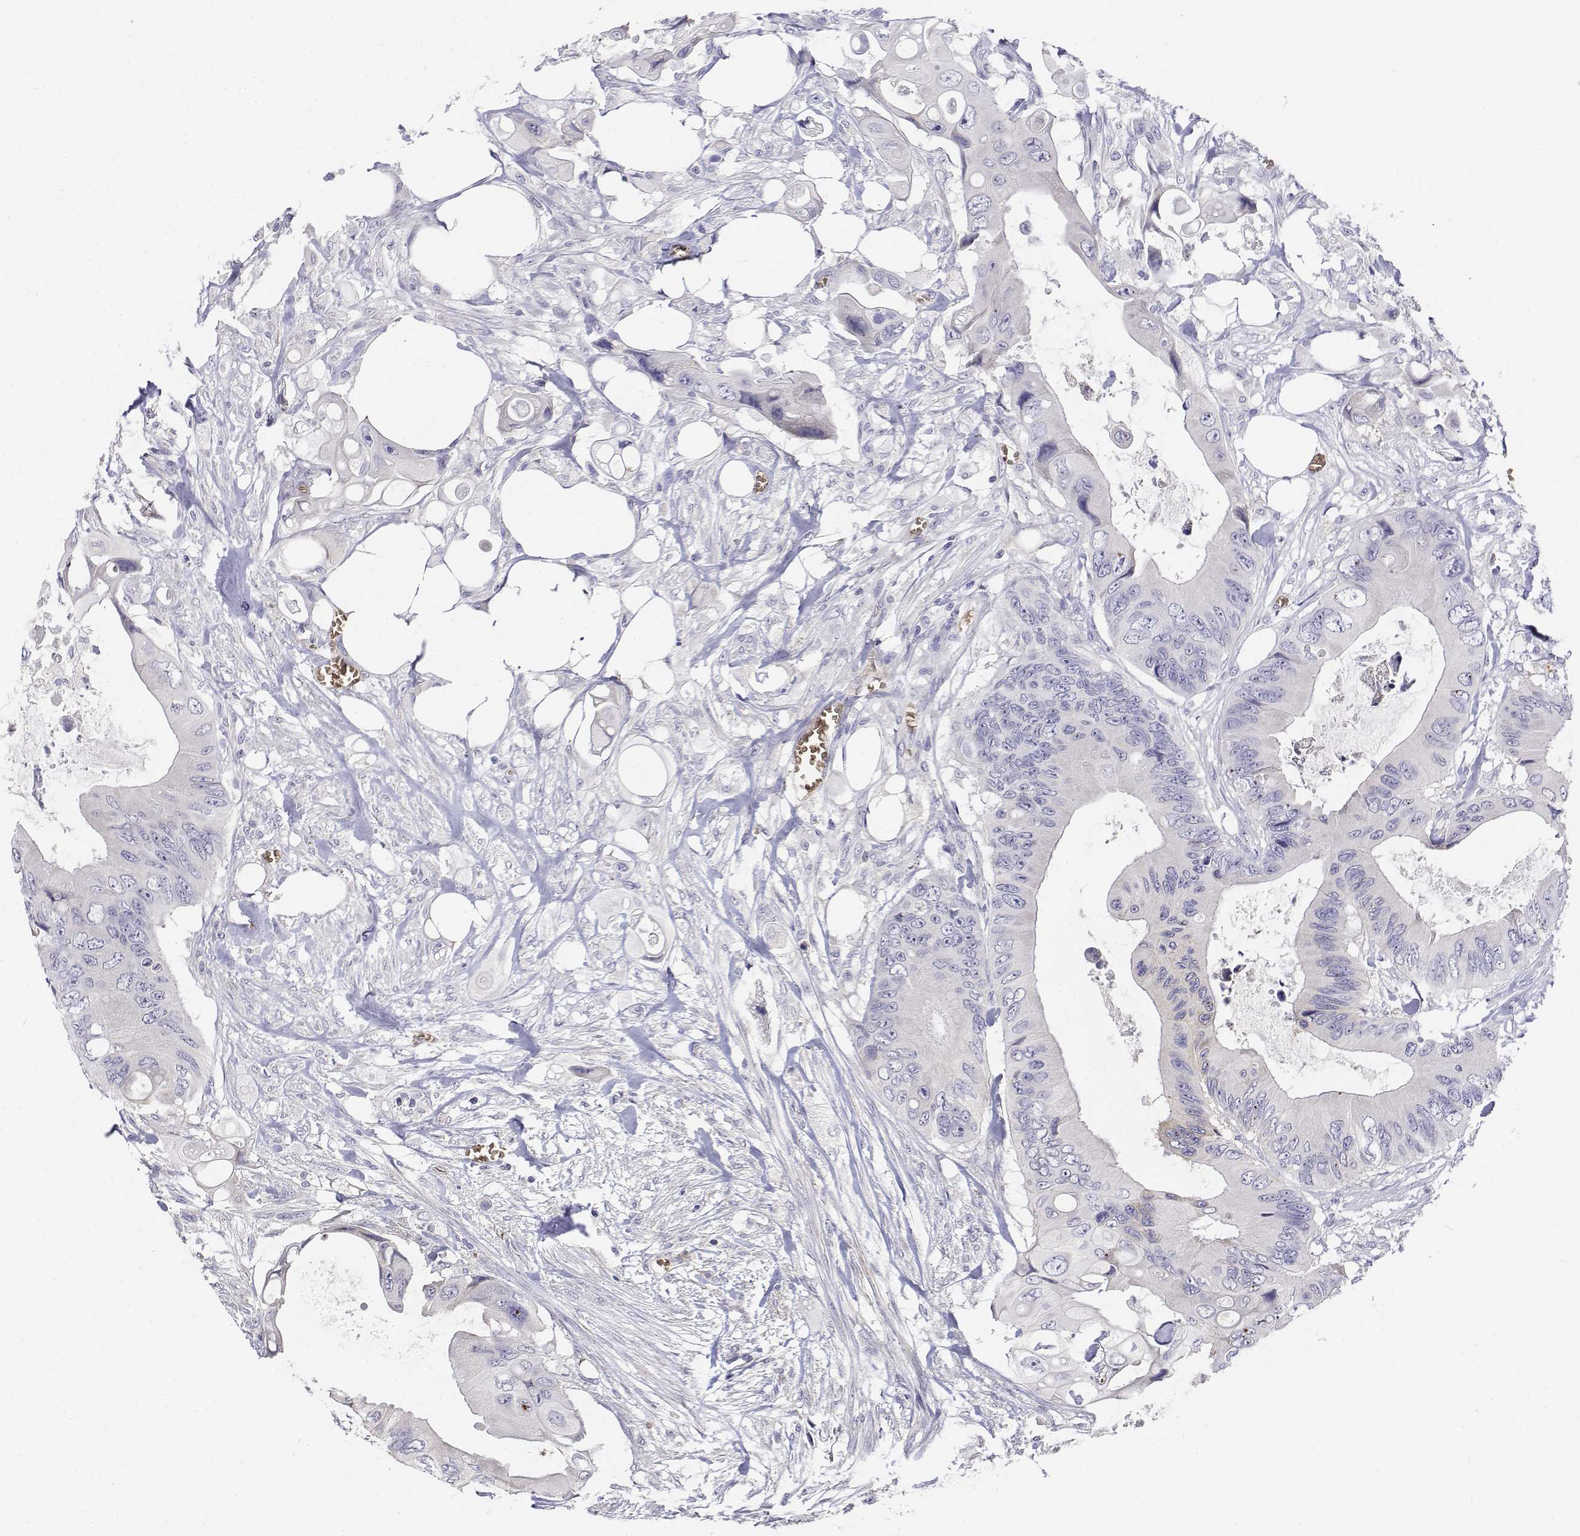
{"staining": {"intensity": "negative", "quantity": "none", "location": "none"}, "tissue": "colorectal cancer", "cell_type": "Tumor cells", "image_type": "cancer", "snomed": [{"axis": "morphology", "description": "Adenocarcinoma, NOS"}, {"axis": "topography", "description": "Rectum"}], "caption": "DAB immunohistochemical staining of colorectal cancer displays no significant staining in tumor cells.", "gene": "CADM1", "patient": {"sex": "male", "age": 63}}